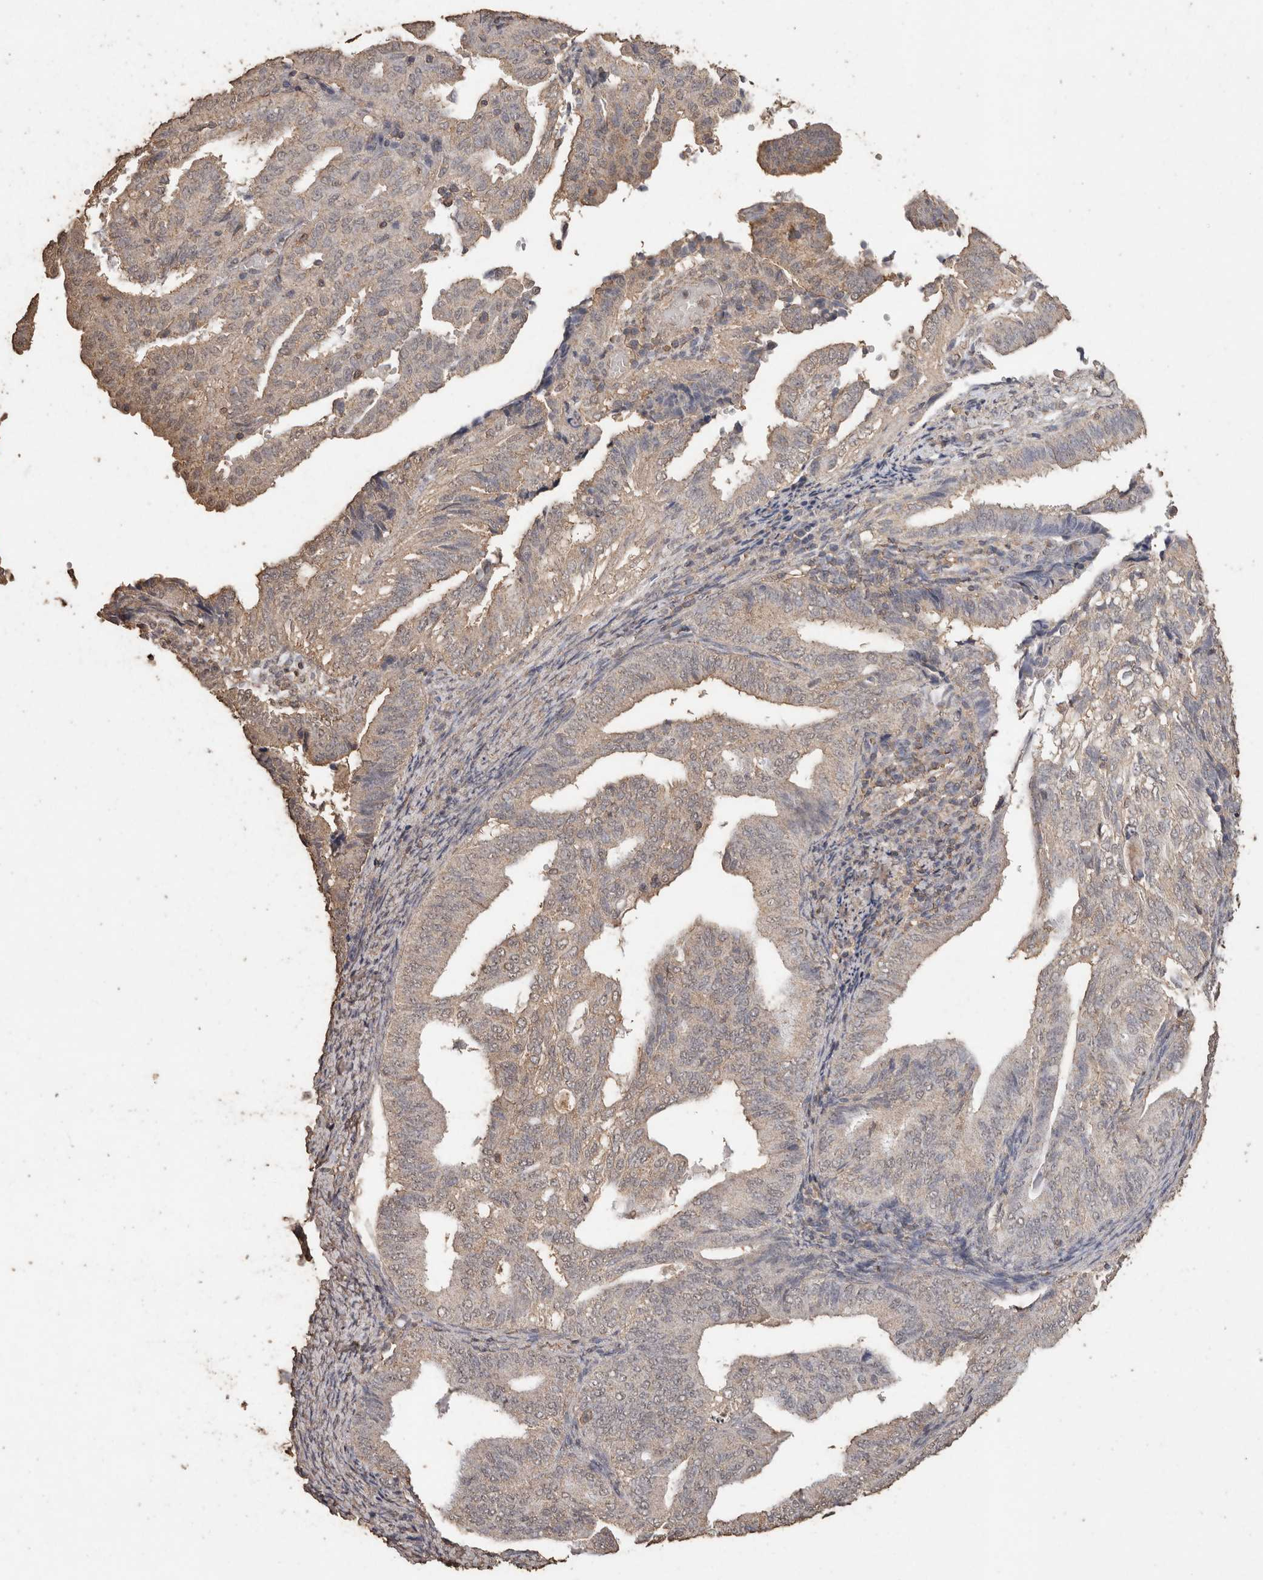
{"staining": {"intensity": "weak", "quantity": "<25%", "location": "cytoplasmic/membranous"}, "tissue": "endometrial cancer", "cell_type": "Tumor cells", "image_type": "cancer", "snomed": [{"axis": "morphology", "description": "Adenocarcinoma, NOS"}, {"axis": "topography", "description": "Endometrium"}], "caption": "Image shows no significant protein expression in tumor cells of endometrial adenocarcinoma.", "gene": "CX3CL1", "patient": {"sex": "female", "age": 58}}